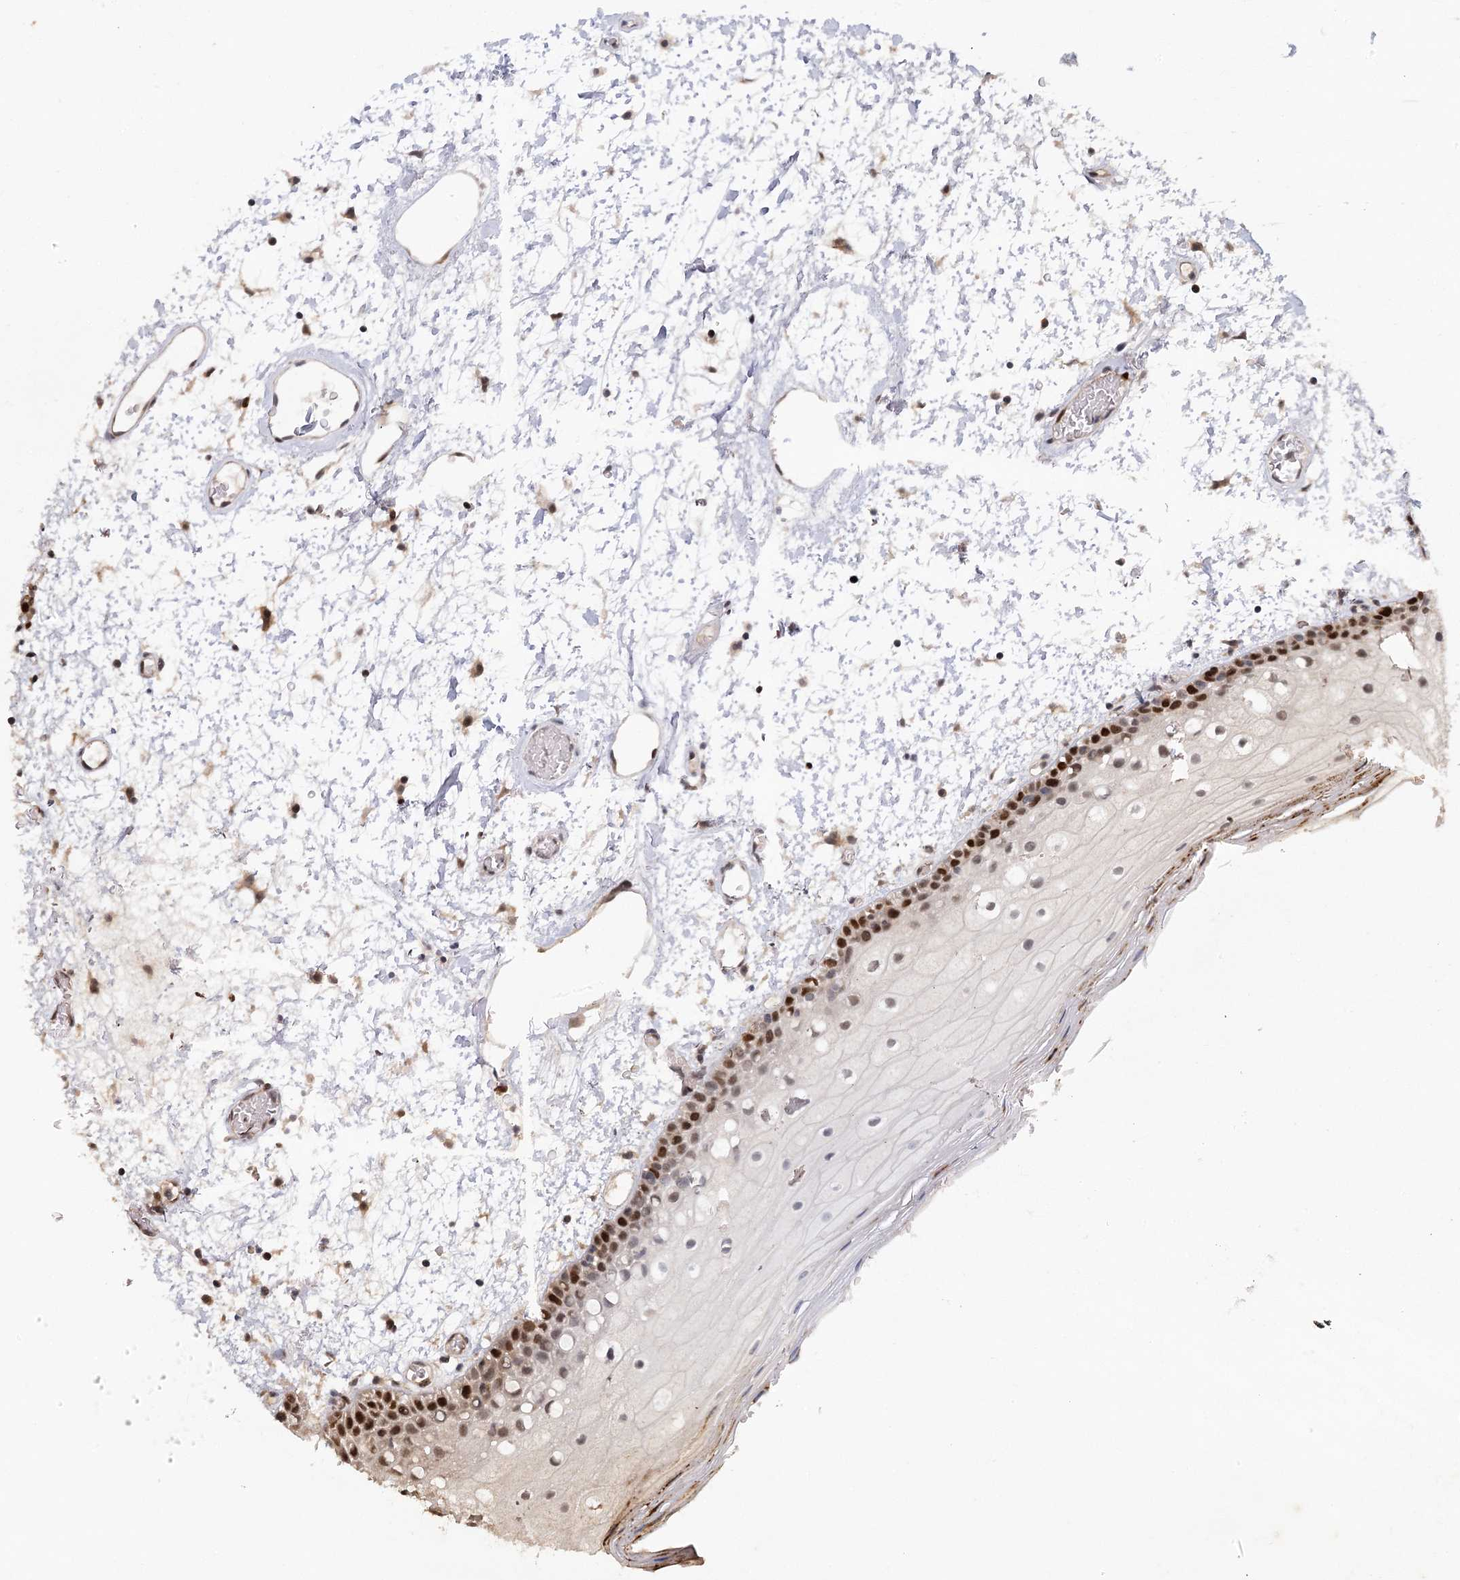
{"staining": {"intensity": "strong", "quantity": "25%-75%", "location": "nuclear"}, "tissue": "oral mucosa", "cell_type": "Squamous epithelial cells", "image_type": "normal", "snomed": [{"axis": "morphology", "description": "Normal tissue, NOS"}, {"axis": "topography", "description": "Oral tissue"}], "caption": "Immunohistochemistry (IHC) of normal oral mucosa exhibits high levels of strong nuclear expression in about 25%-75% of squamous epithelial cells. (Brightfield microscopy of DAB IHC at high magnification).", "gene": "PIK3C2A", "patient": {"sex": "male", "age": 52}}